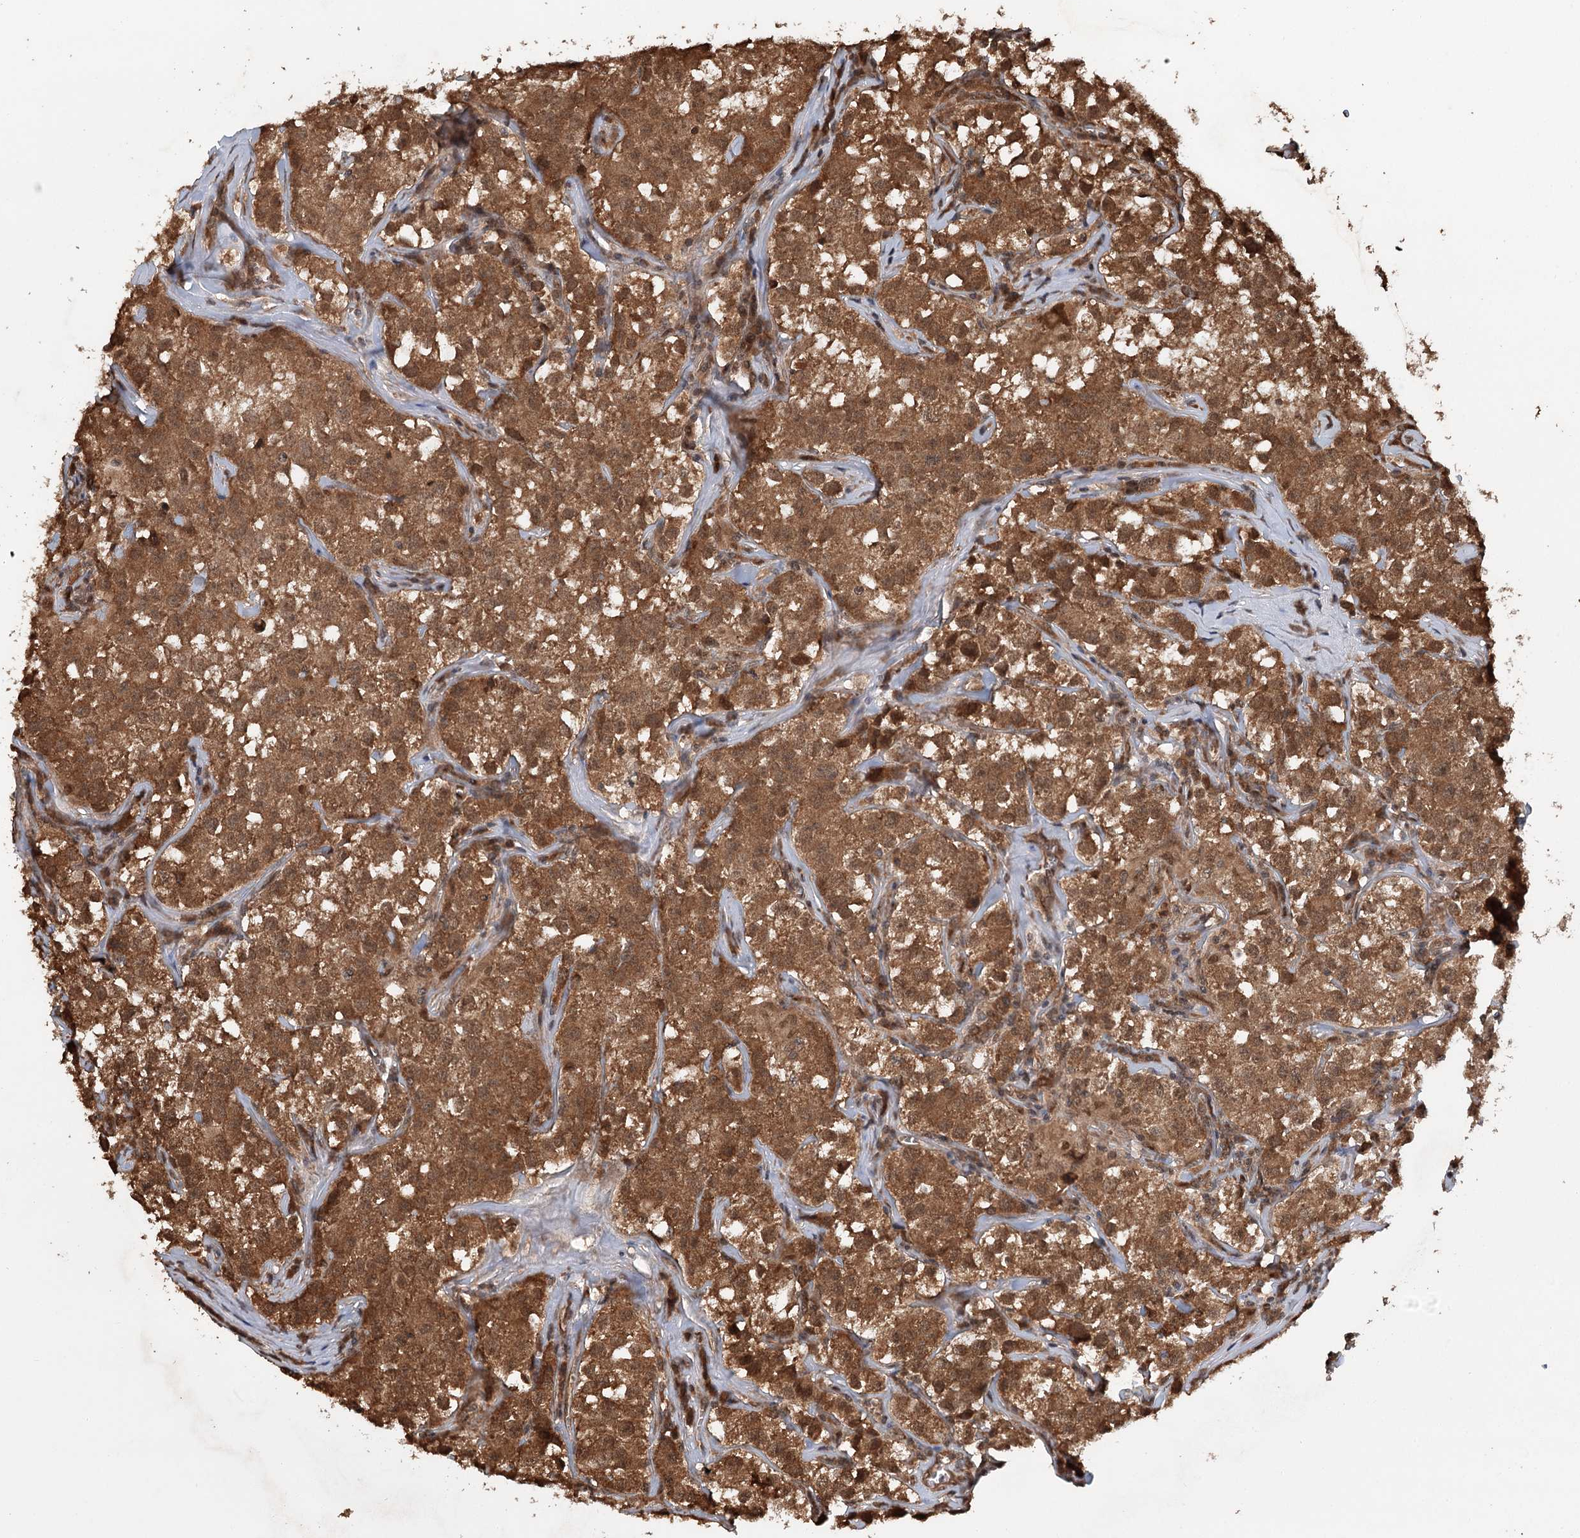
{"staining": {"intensity": "moderate", "quantity": ">75%", "location": "cytoplasmic/membranous,nuclear"}, "tissue": "testis cancer", "cell_type": "Tumor cells", "image_type": "cancer", "snomed": [{"axis": "morphology", "description": "Seminoma, NOS"}, {"axis": "morphology", "description": "Carcinoma, Embryonal, NOS"}, {"axis": "topography", "description": "Testis"}], "caption": "Embryonal carcinoma (testis) stained for a protein (brown) exhibits moderate cytoplasmic/membranous and nuclear positive staining in approximately >75% of tumor cells.", "gene": "N6AMT1", "patient": {"sex": "male", "age": 43}}